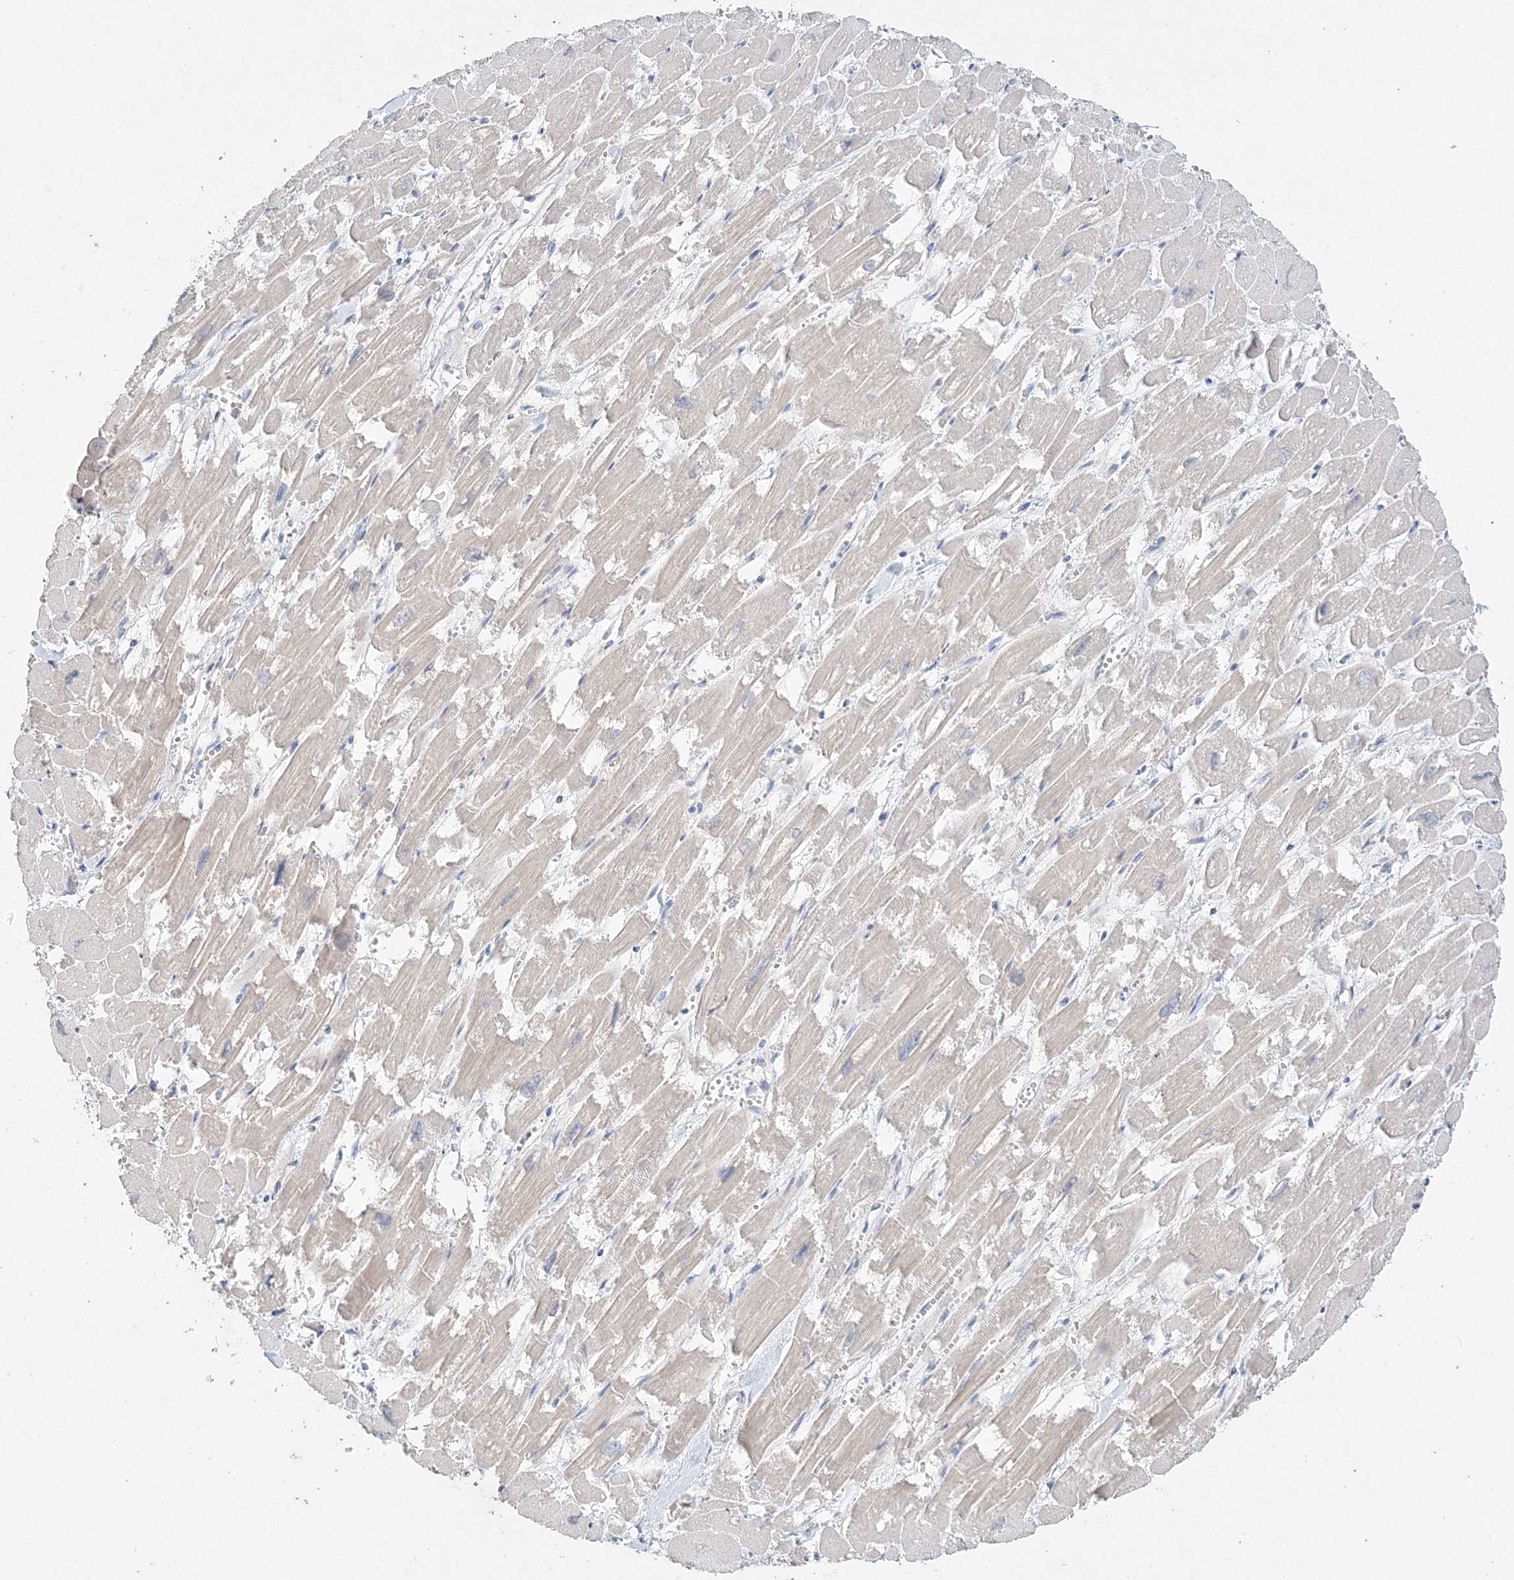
{"staining": {"intensity": "negative", "quantity": "none", "location": "none"}, "tissue": "heart muscle", "cell_type": "Cardiomyocytes", "image_type": "normal", "snomed": [{"axis": "morphology", "description": "Normal tissue, NOS"}, {"axis": "topography", "description": "Heart"}], "caption": "Immunohistochemical staining of benign human heart muscle shows no significant positivity in cardiomyocytes. (Stains: DAB (3,3'-diaminobenzidine) immunohistochemistry (IHC) with hematoxylin counter stain, Microscopy: brightfield microscopy at high magnification).", "gene": "DNAH5", "patient": {"sex": "male", "age": 54}}